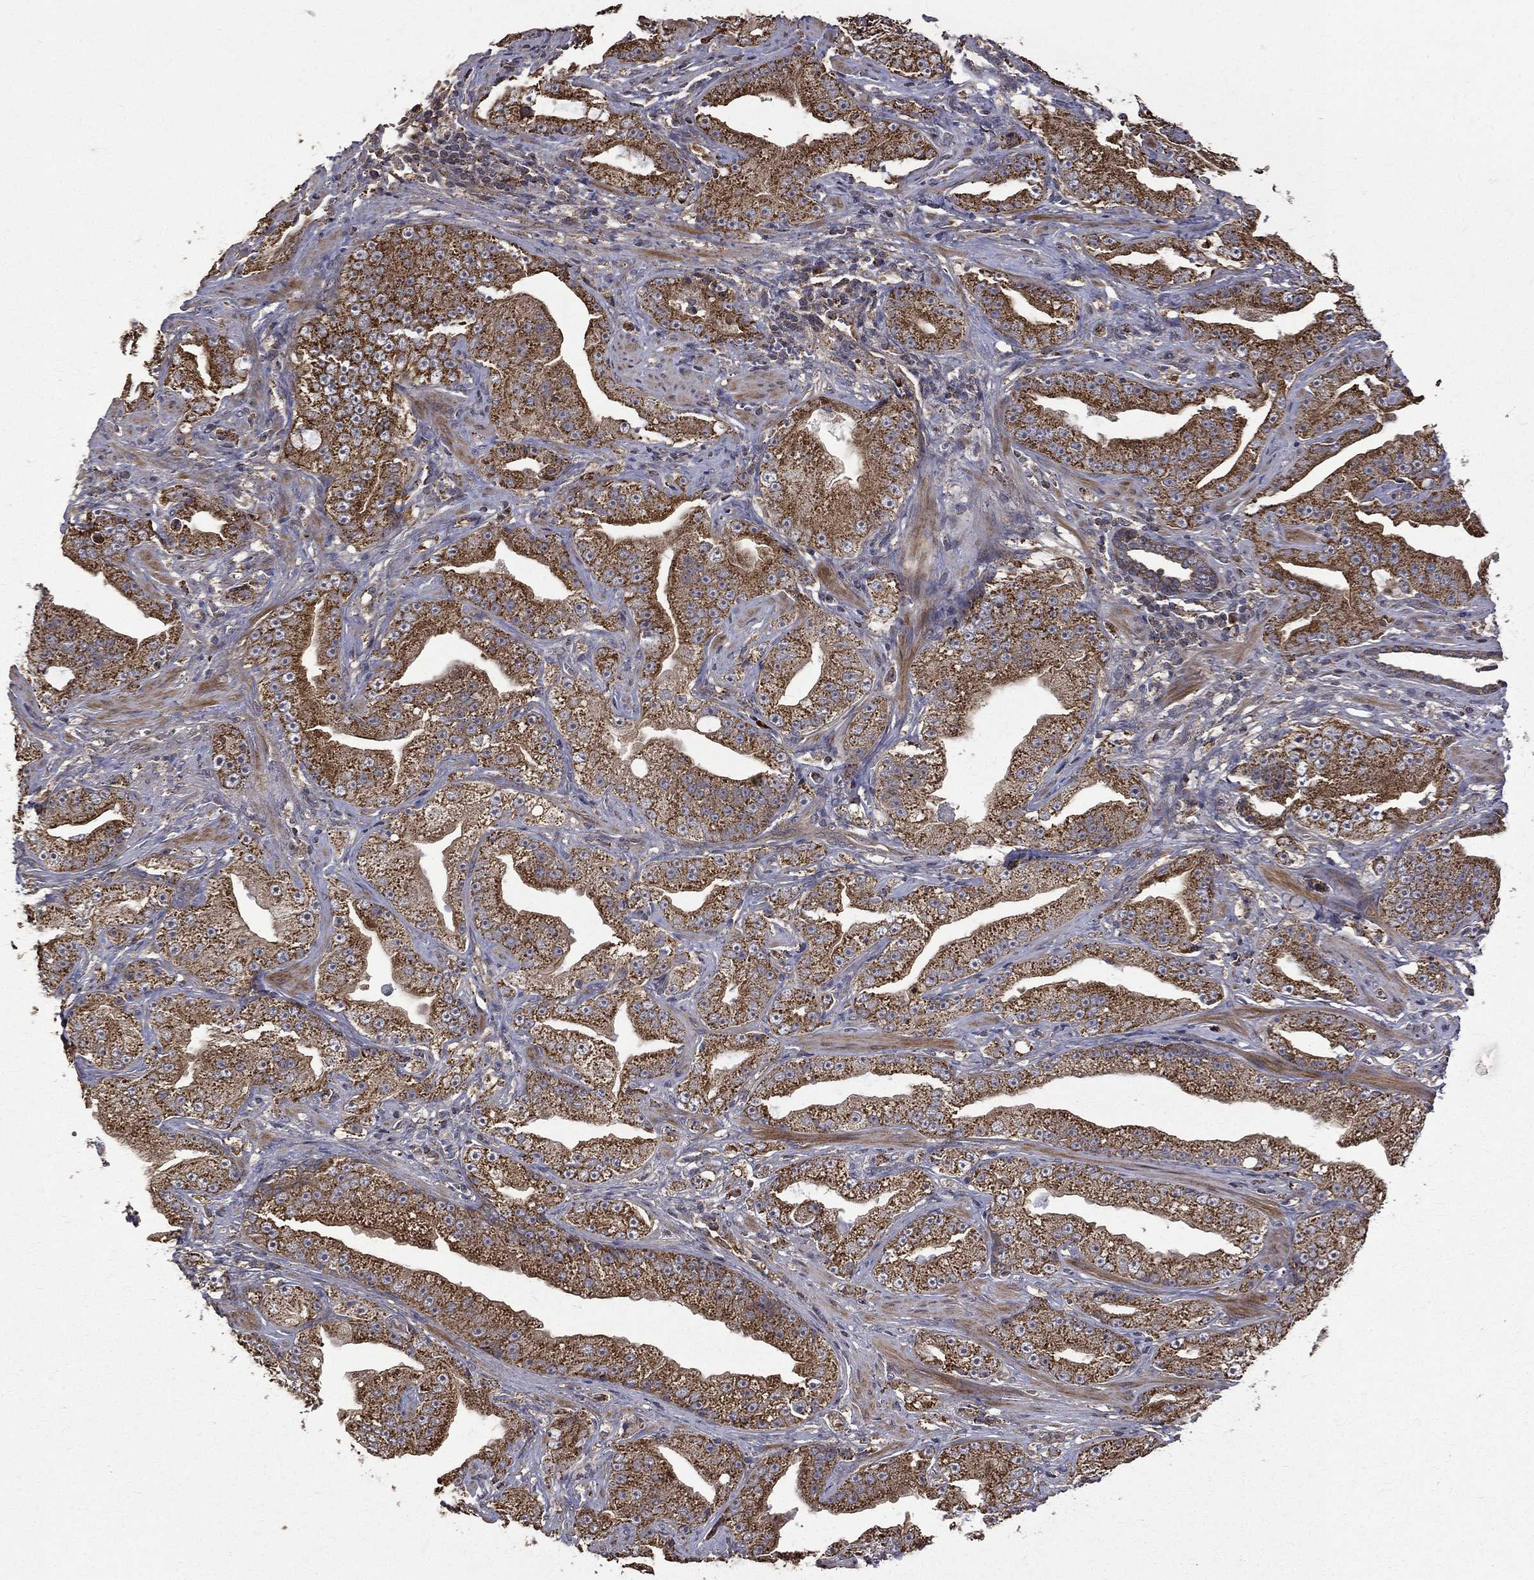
{"staining": {"intensity": "strong", "quantity": ">75%", "location": "cytoplasmic/membranous"}, "tissue": "prostate cancer", "cell_type": "Tumor cells", "image_type": "cancer", "snomed": [{"axis": "morphology", "description": "Adenocarcinoma, Low grade"}, {"axis": "topography", "description": "Prostate"}], "caption": "A high-resolution micrograph shows immunohistochemistry staining of prostate low-grade adenocarcinoma, which displays strong cytoplasmic/membranous positivity in about >75% of tumor cells. Immunohistochemistry (ihc) stains the protein in brown and the nuclei are stained blue.", "gene": "RPGR", "patient": {"sex": "male", "age": 62}}